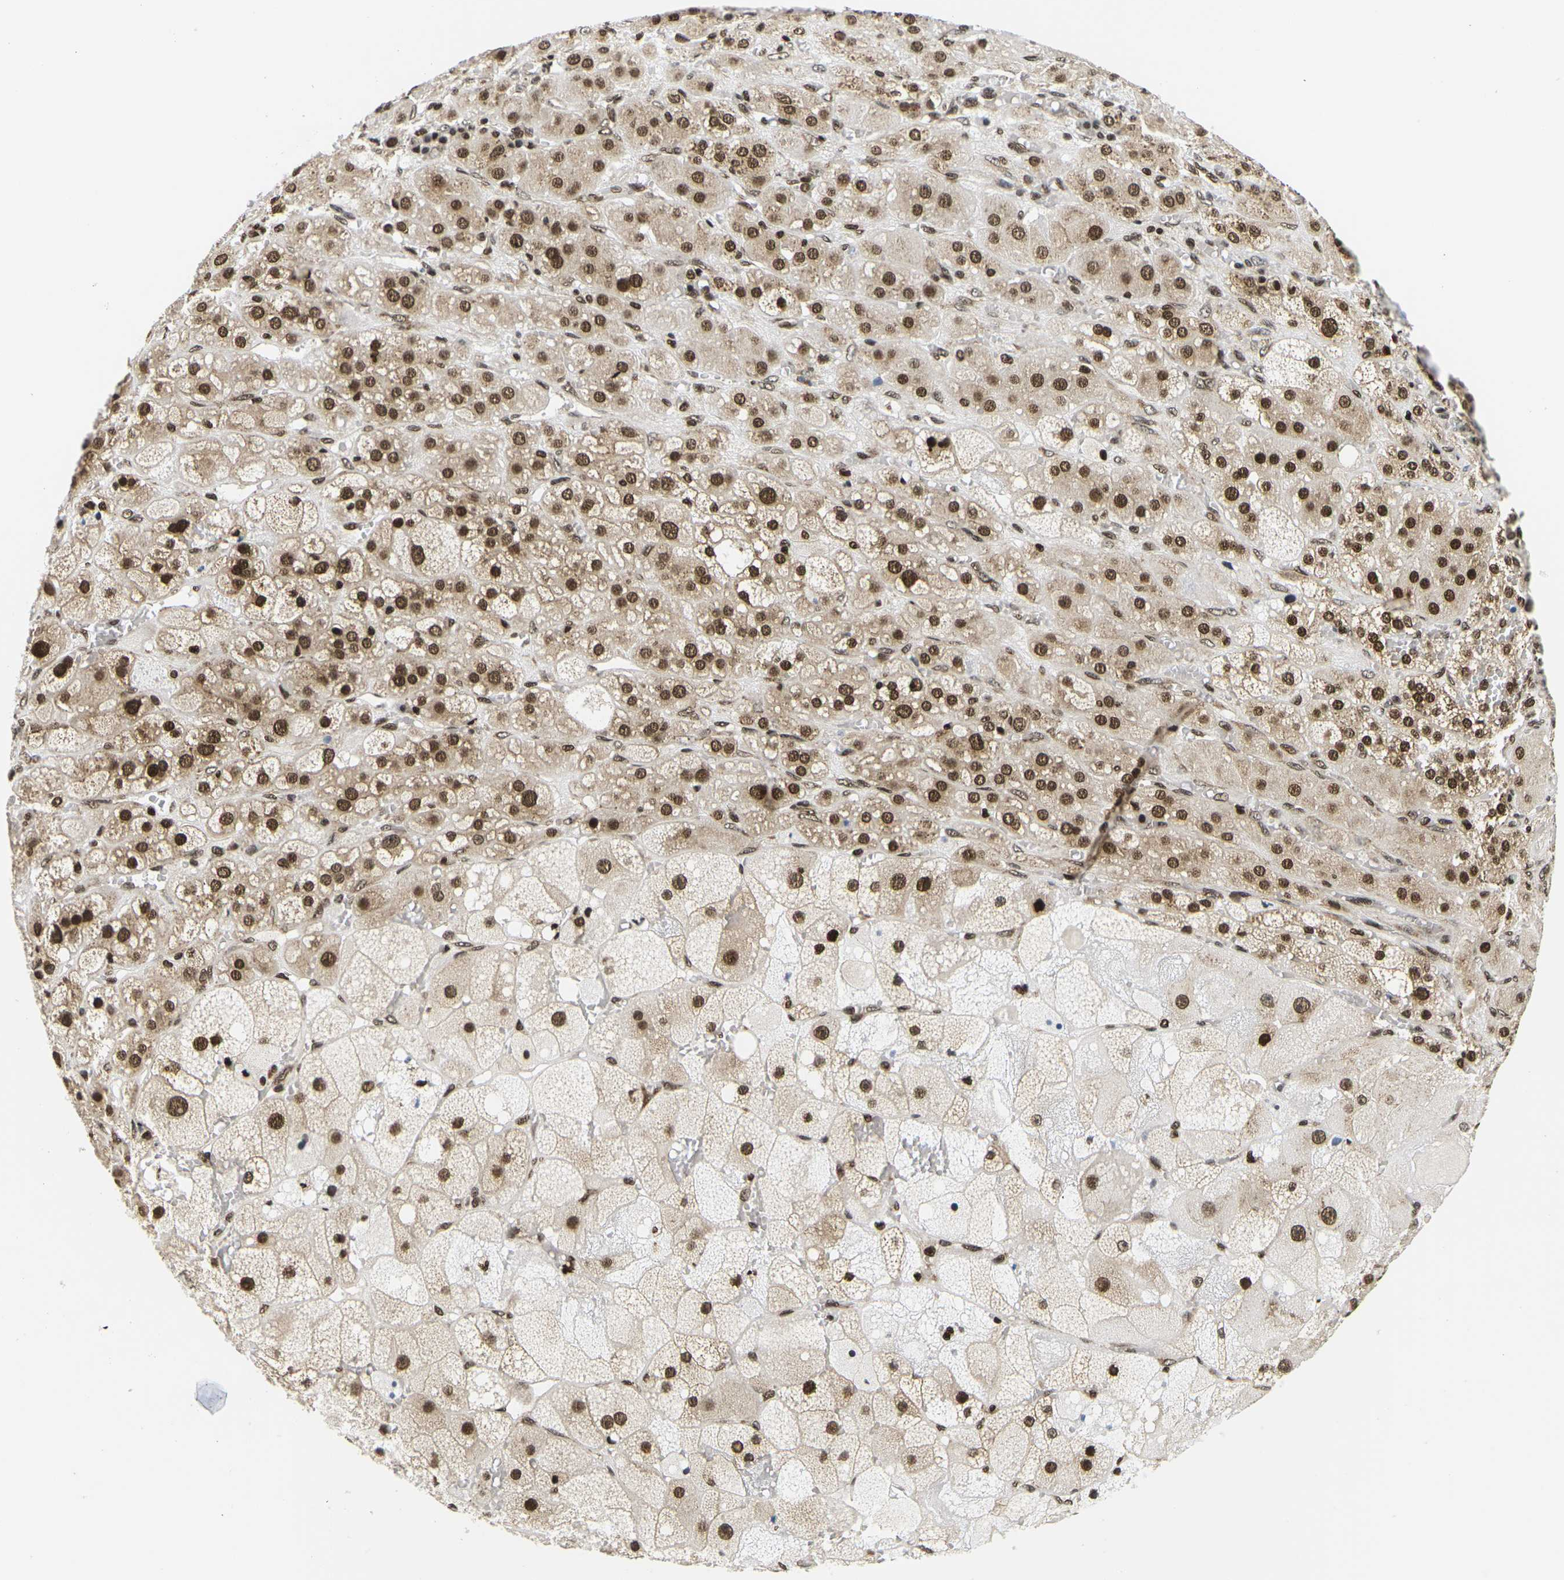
{"staining": {"intensity": "strong", "quantity": ">75%", "location": "cytoplasmic/membranous,nuclear"}, "tissue": "adrenal gland", "cell_type": "Glandular cells", "image_type": "normal", "snomed": [{"axis": "morphology", "description": "Normal tissue, NOS"}, {"axis": "topography", "description": "Adrenal gland"}], "caption": "Protein expression by IHC demonstrates strong cytoplasmic/membranous,nuclear expression in approximately >75% of glandular cells in normal adrenal gland.", "gene": "CELF1", "patient": {"sex": "female", "age": 47}}